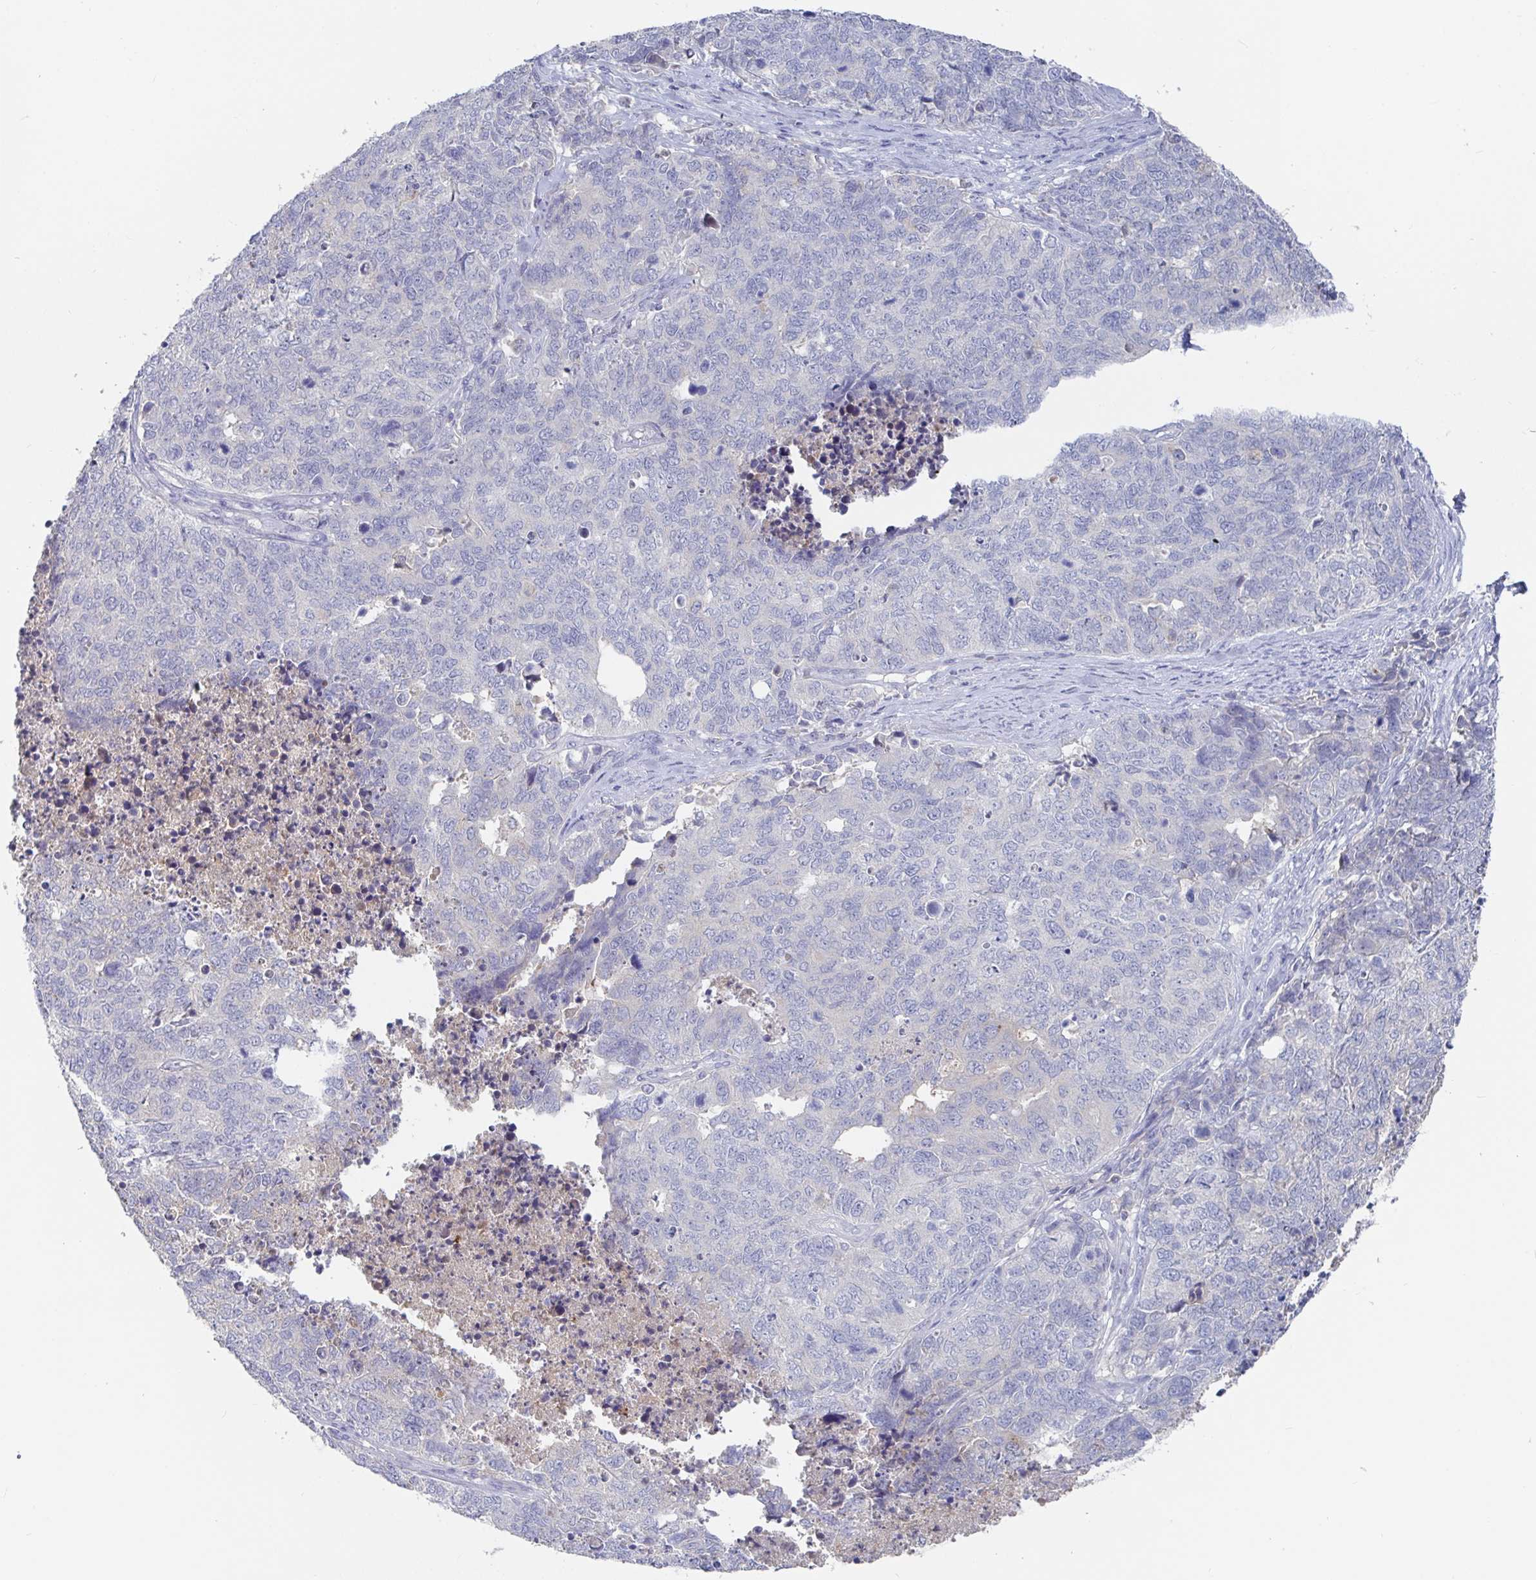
{"staining": {"intensity": "negative", "quantity": "none", "location": "none"}, "tissue": "cervical cancer", "cell_type": "Tumor cells", "image_type": "cancer", "snomed": [{"axis": "morphology", "description": "Adenocarcinoma, NOS"}, {"axis": "topography", "description": "Cervix"}], "caption": "Immunohistochemistry (IHC) of cervical adenocarcinoma demonstrates no expression in tumor cells.", "gene": "GPR148", "patient": {"sex": "female", "age": 63}}